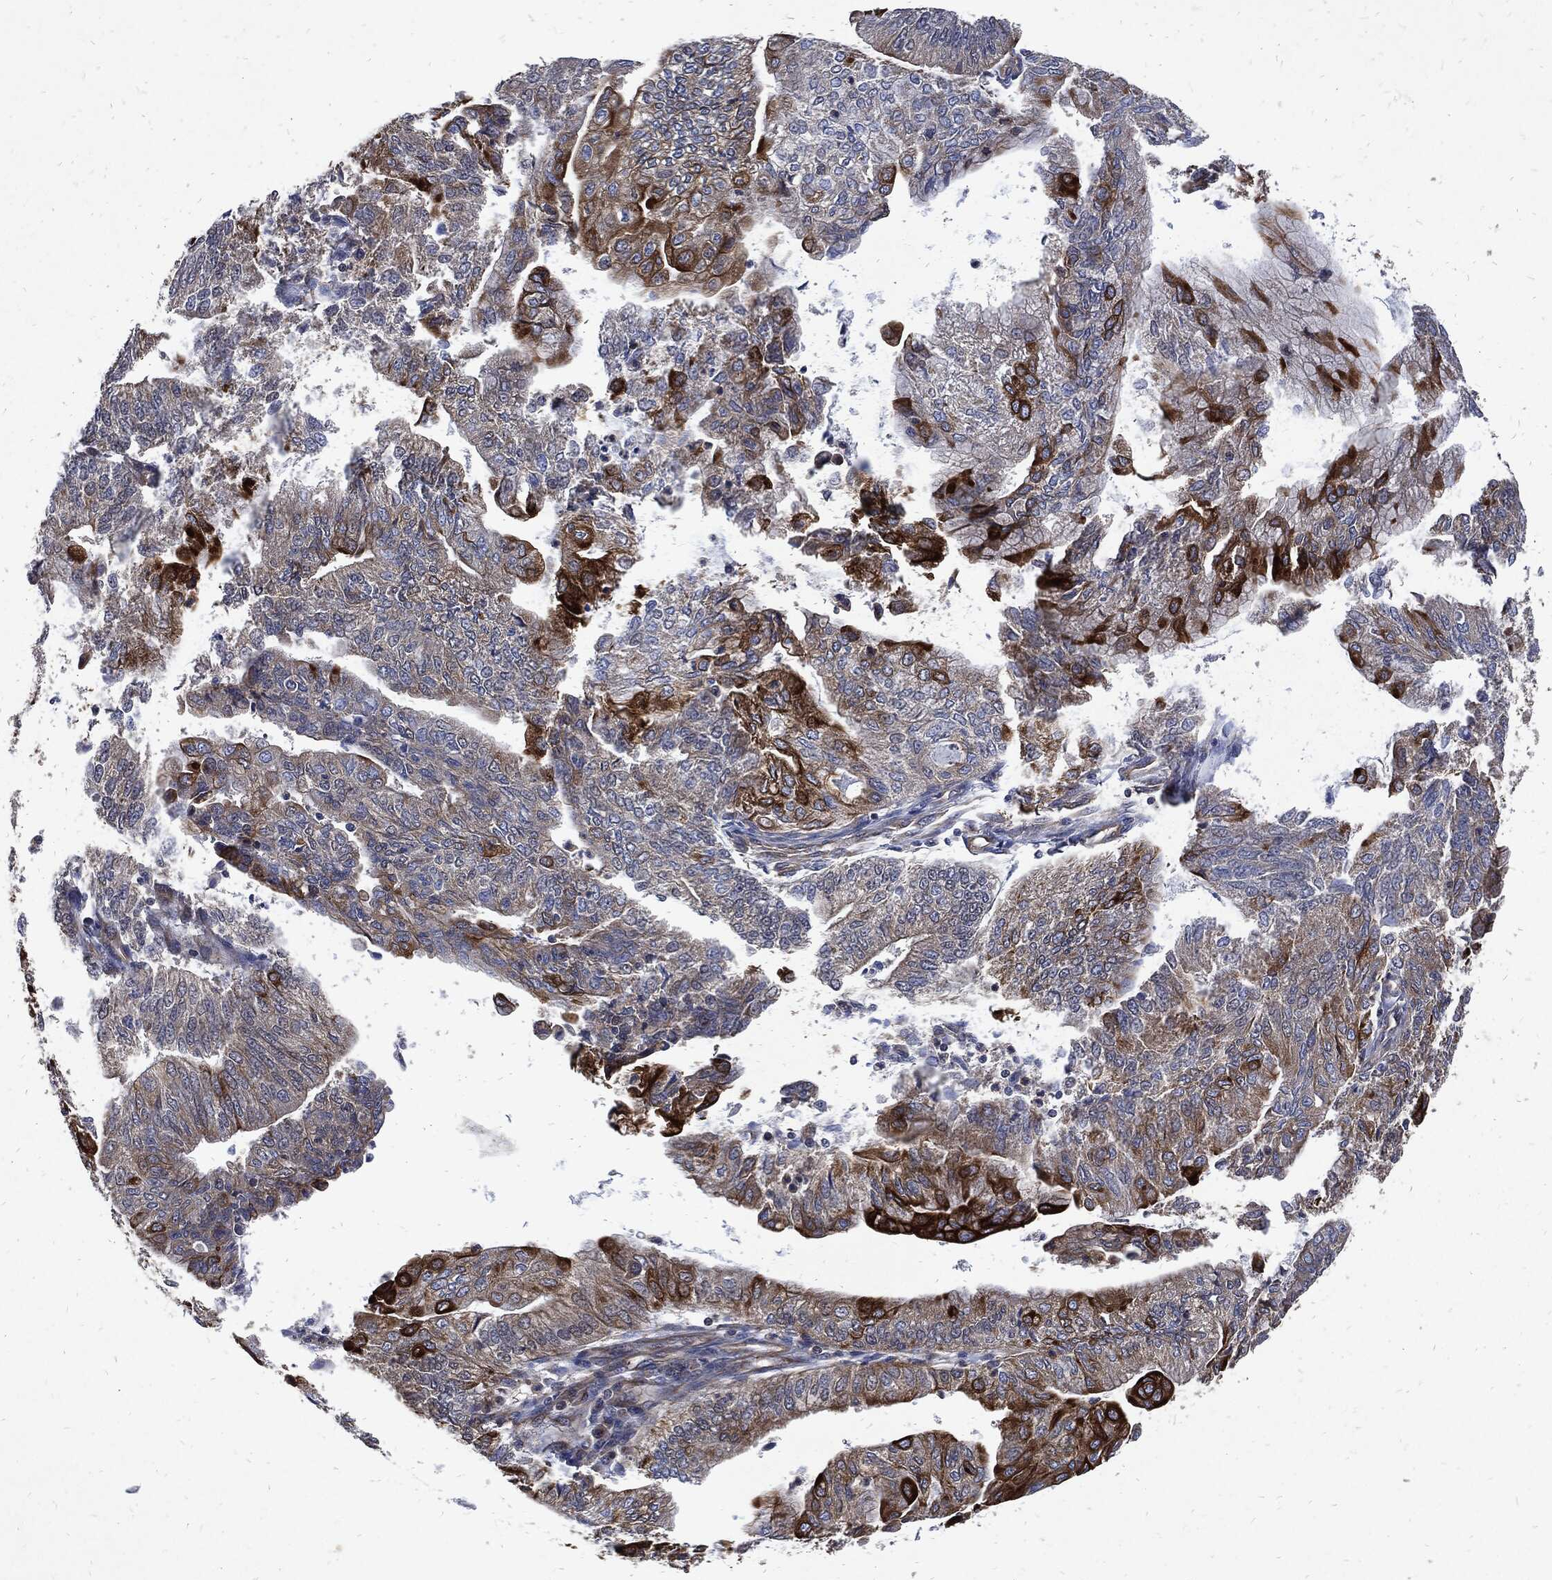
{"staining": {"intensity": "strong", "quantity": "<25%", "location": "cytoplasmic/membranous"}, "tissue": "endometrial cancer", "cell_type": "Tumor cells", "image_type": "cancer", "snomed": [{"axis": "morphology", "description": "Adenocarcinoma, NOS"}, {"axis": "topography", "description": "Endometrium"}], "caption": "Immunohistochemical staining of endometrial adenocarcinoma exhibits medium levels of strong cytoplasmic/membranous protein positivity in about <25% of tumor cells. The protein is shown in brown color, while the nuclei are stained blue.", "gene": "DCTN1", "patient": {"sex": "female", "age": 59}}